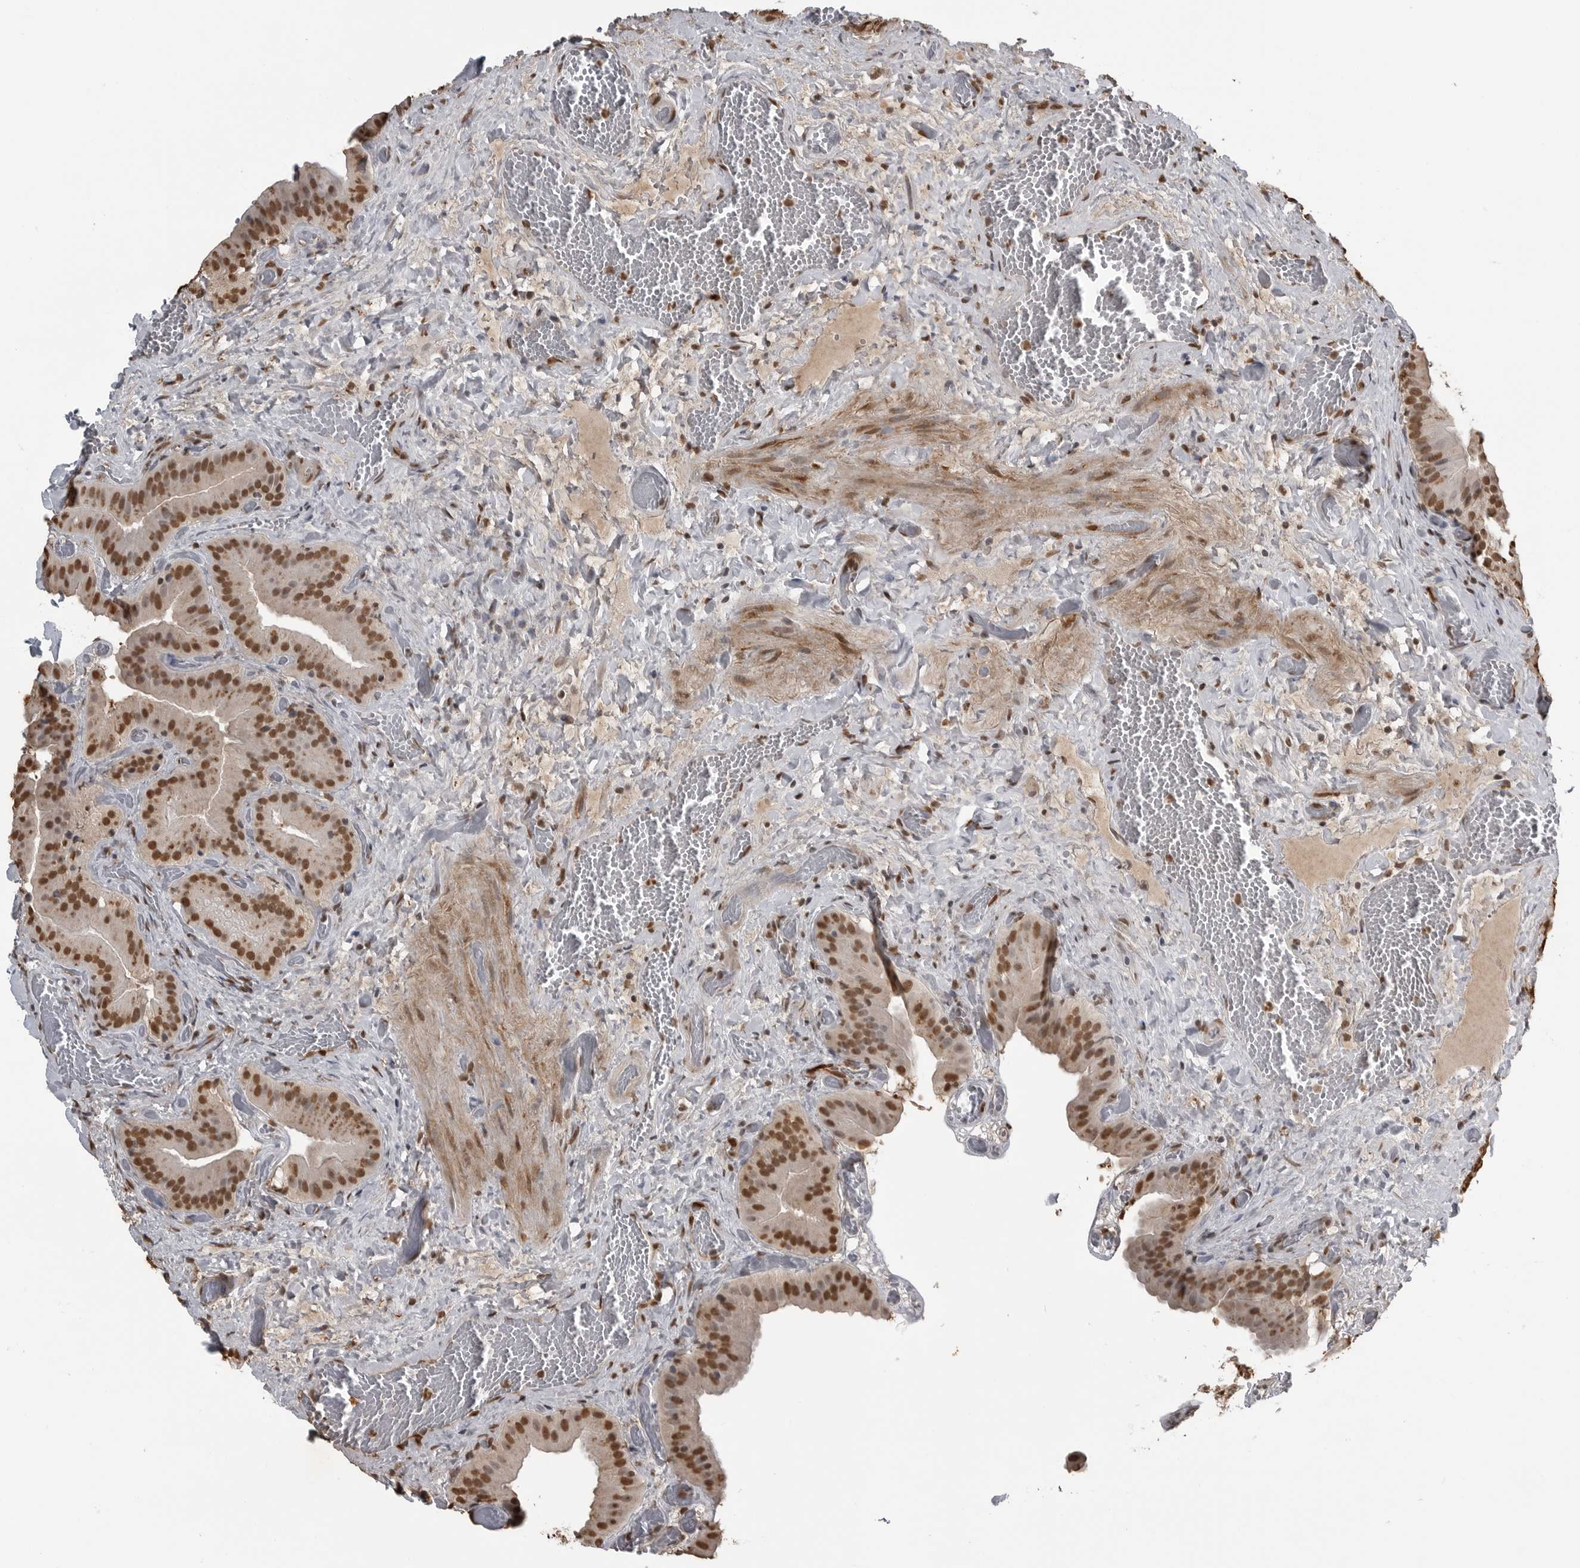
{"staining": {"intensity": "moderate", "quantity": ">75%", "location": "nuclear"}, "tissue": "gallbladder", "cell_type": "Glandular cells", "image_type": "normal", "snomed": [{"axis": "morphology", "description": "Normal tissue, NOS"}, {"axis": "topography", "description": "Gallbladder"}], "caption": "An image of human gallbladder stained for a protein exhibits moderate nuclear brown staining in glandular cells.", "gene": "SMAD2", "patient": {"sex": "female", "age": 64}}